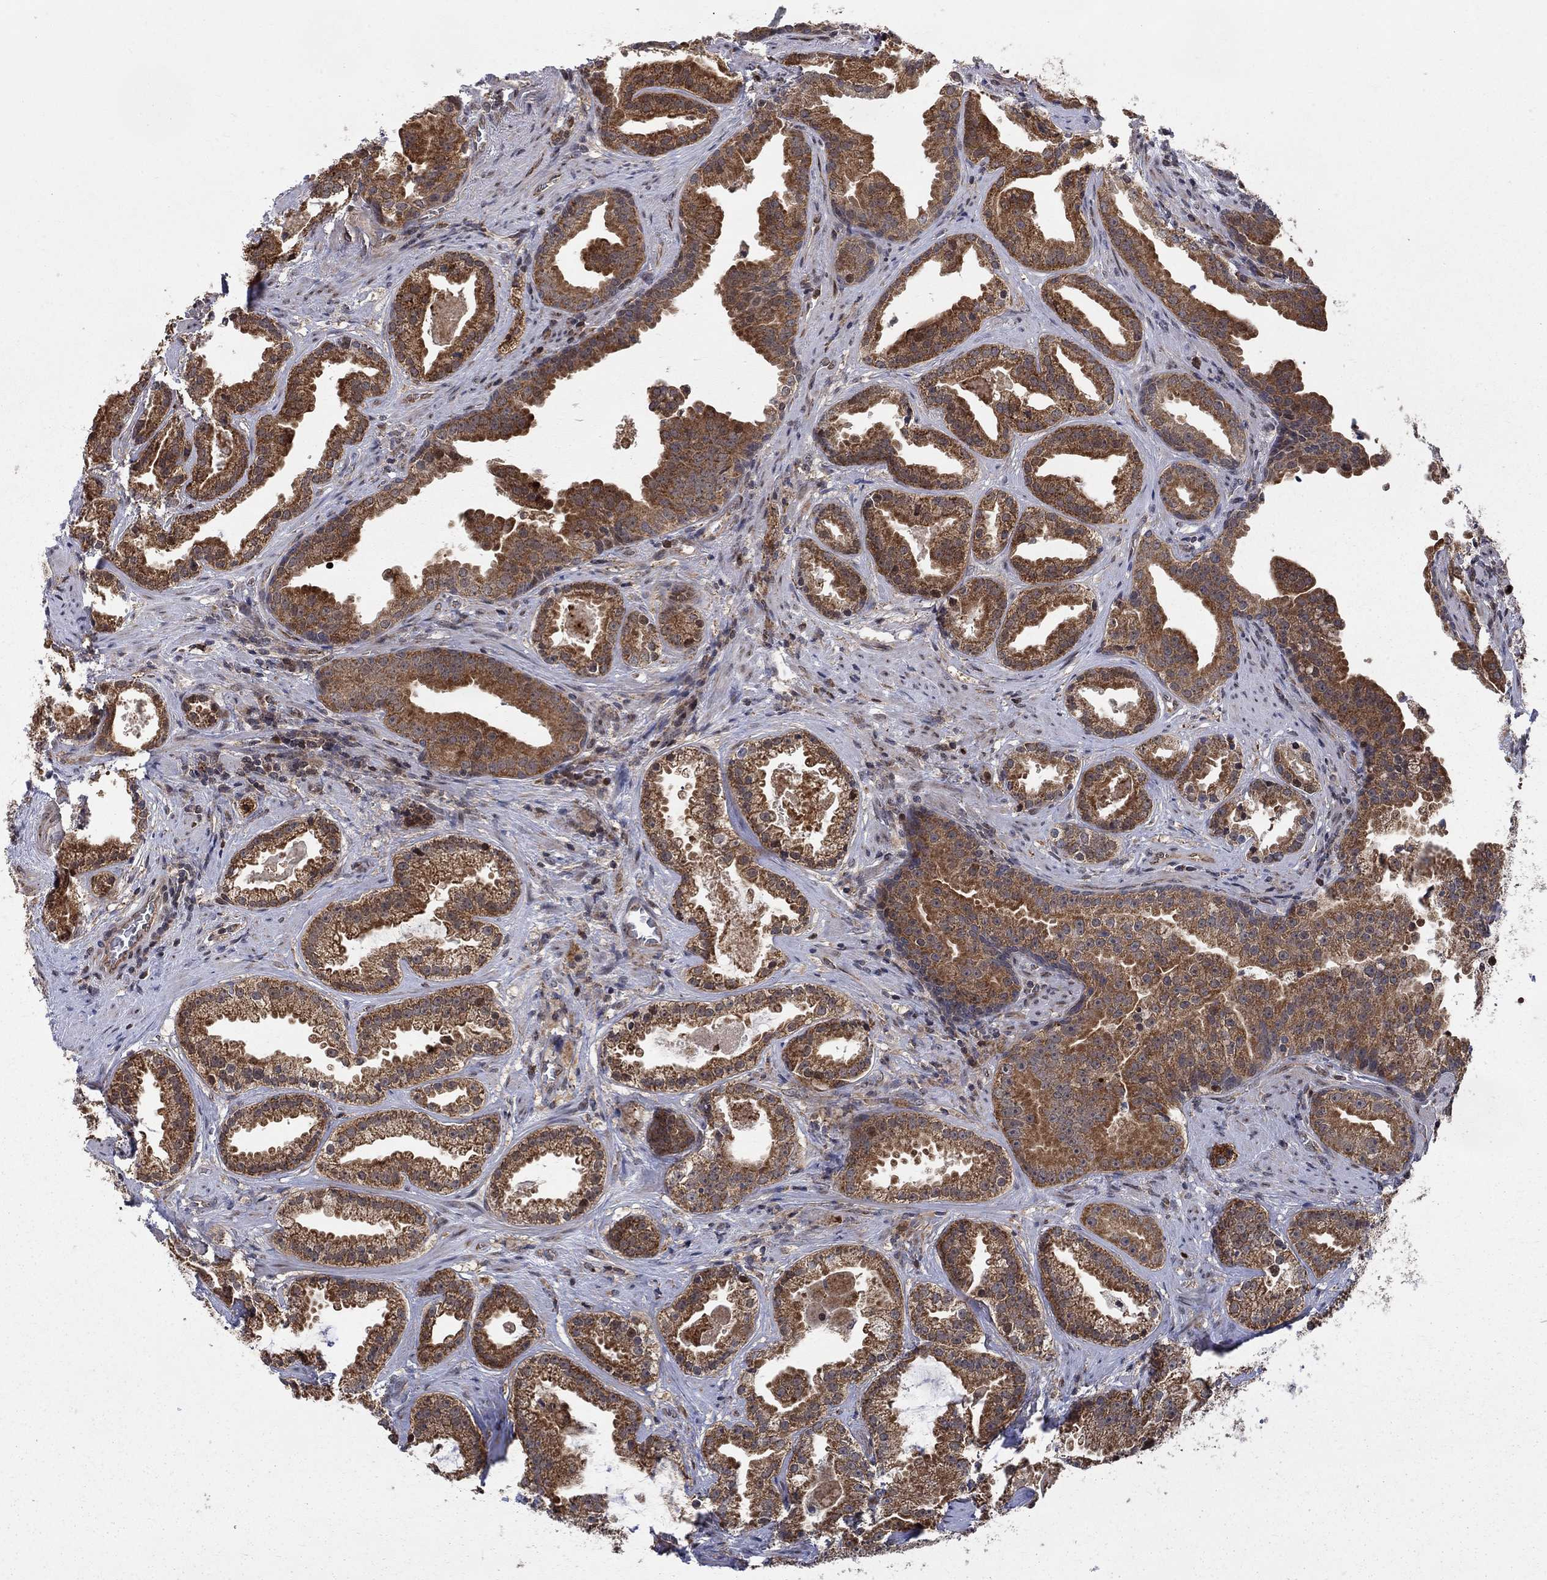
{"staining": {"intensity": "strong", "quantity": ">75%", "location": "cytoplasmic/membranous"}, "tissue": "prostate cancer", "cell_type": "Tumor cells", "image_type": "cancer", "snomed": [{"axis": "morphology", "description": "Adenocarcinoma, NOS"}, {"axis": "morphology", "description": "Adenocarcinoma, High grade"}, {"axis": "topography", "description": "Prostate"}], "caption": "Tumor cells exhibit high levels of strong cytoplasmic/membranous staining in approximately >75% of cells in human adenocarcinoma (high-grade) (prostate). Immunohistochemistry stains the protein of interest in brown and the nuclei are stained blue.", "gene": "ELOB", "patient": {"sex": "male", "age": 64}}